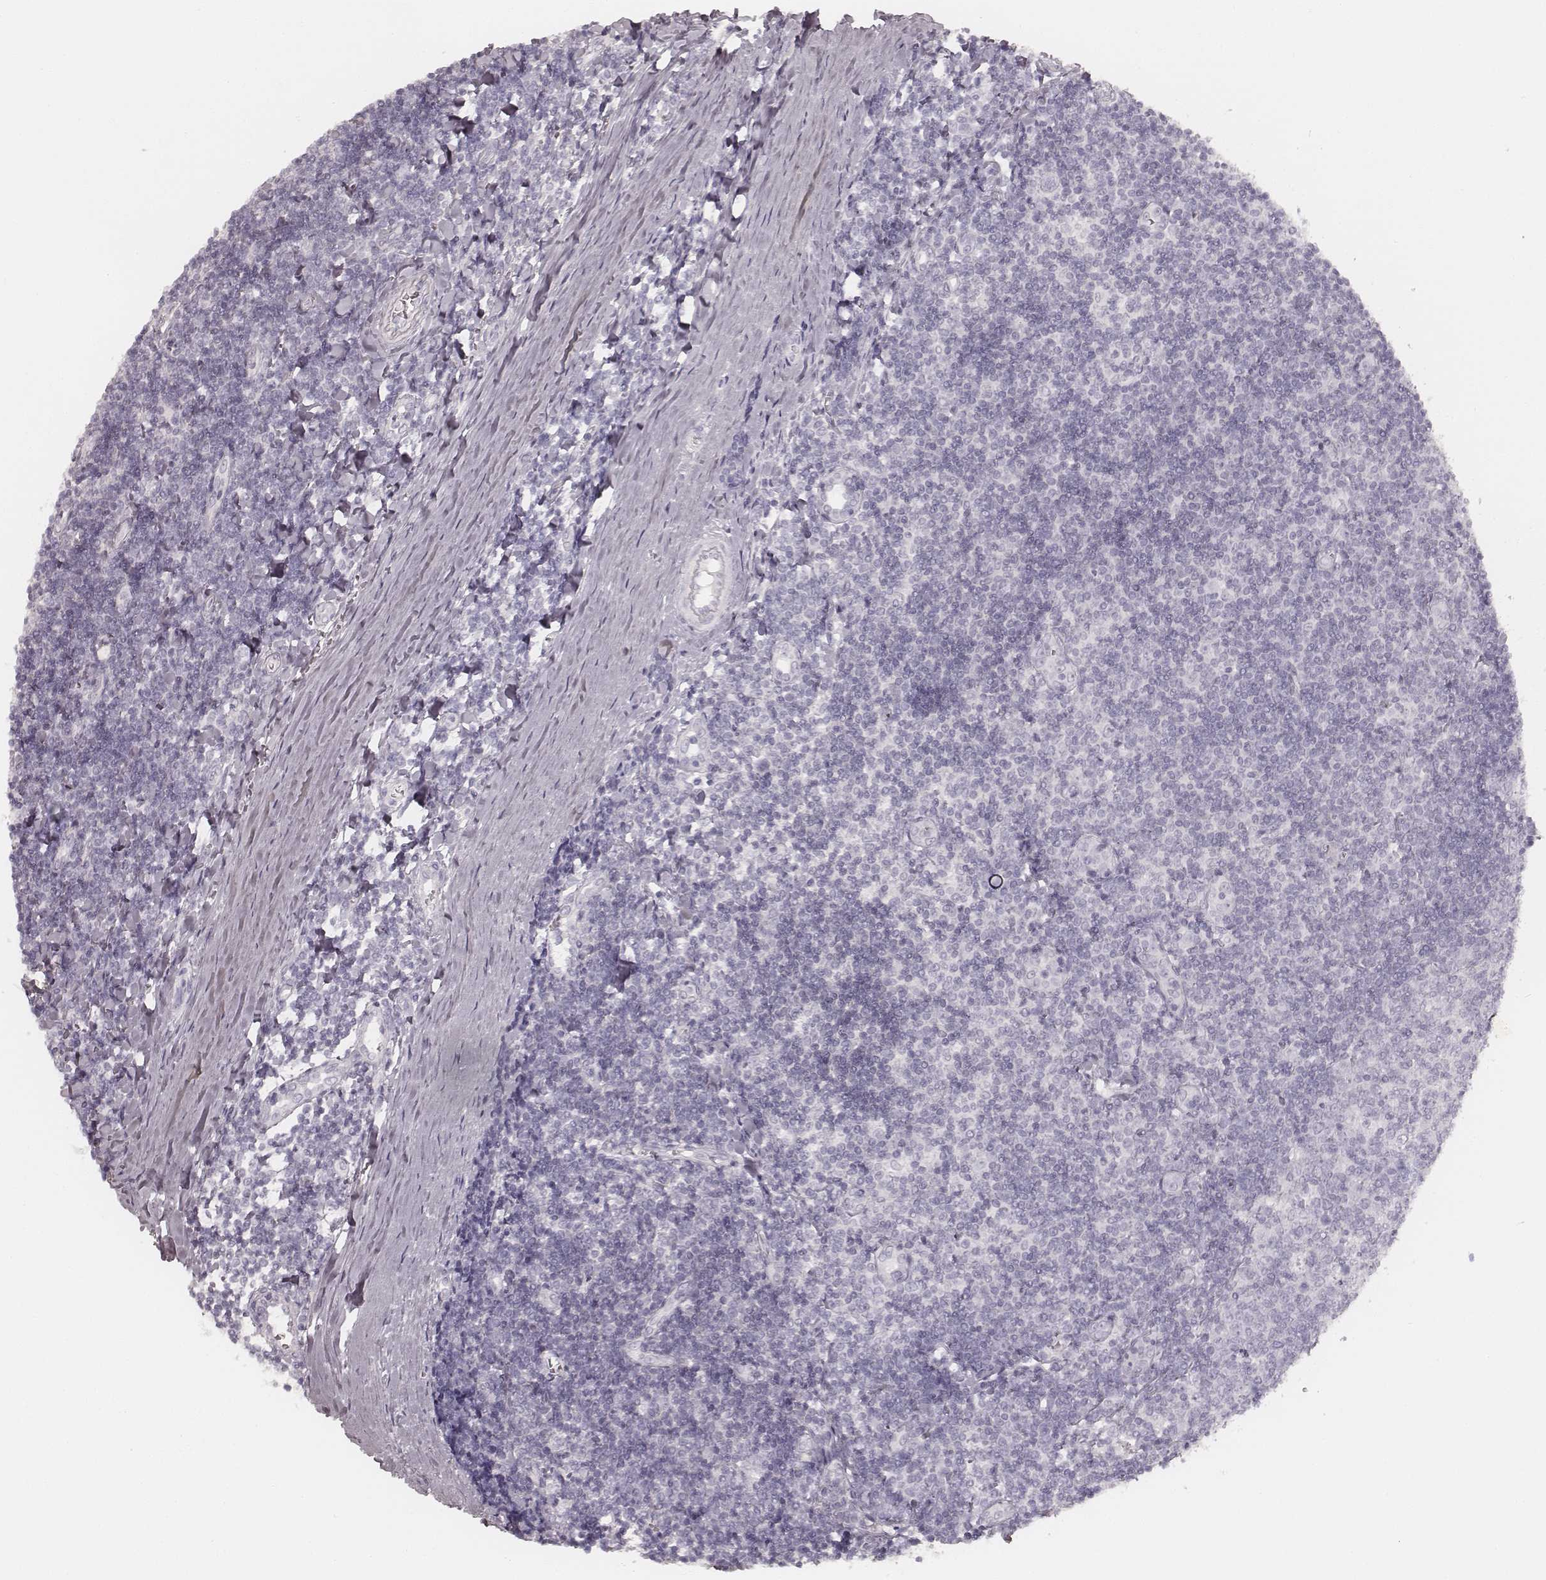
{"staining": {"intensity": "negative", "quantity": "none", "location": "none"}, "tissue": "tonsil", "cell_type": "Germinal center cells", "image_type": "normal", "snomed": [{"axis": "morphology", "description": "Normal tissue, NOS"}, {"axis": "topography", "description": "Tonsil"}], "caption": "This is a histopathology image of immunohistochemistry staining of unremarkable tonsil, which shows no staining in germinal center cells.", "gene": "KRT72", "patient": {"sex": "female", "age": 12}}